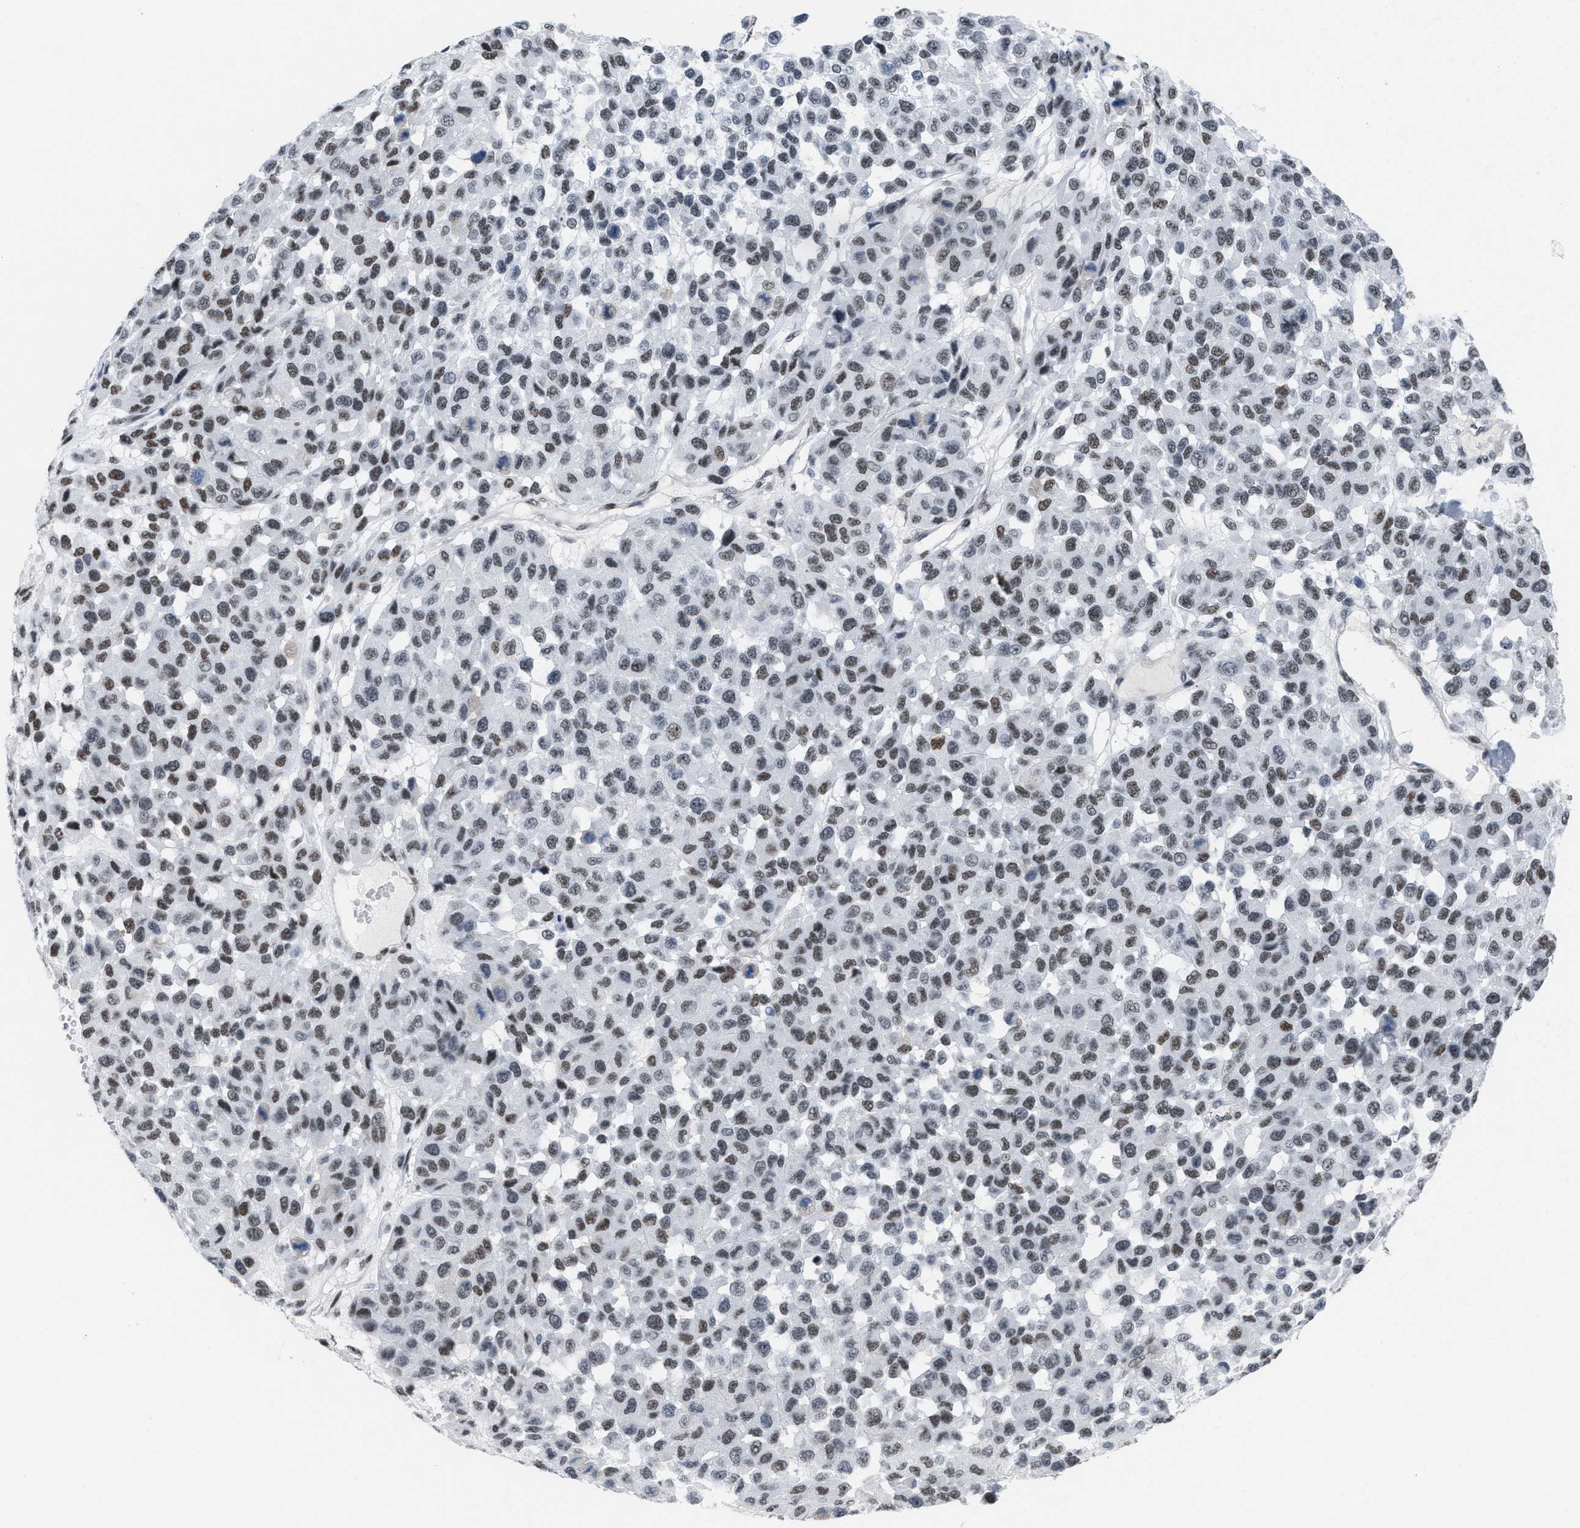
{"staining": {"intensity": "moderate", "quantity": "25%-75%", "location": "nuclear"}, "tissue": "melanoma", "cell_type": "Tumor cells", "image_type": "cancer", "snomed": [{"axis": "morphology", "description": "Malignant melanoma, NOS"}, {"axis": "topography", "description": "Skin"}], "caption": "A brown stain labels moderate nuclear positivity of a protein in human melanoma tumor cells.", "gene": "MIER1", "patient": {"sex": "male", "age": 62}}